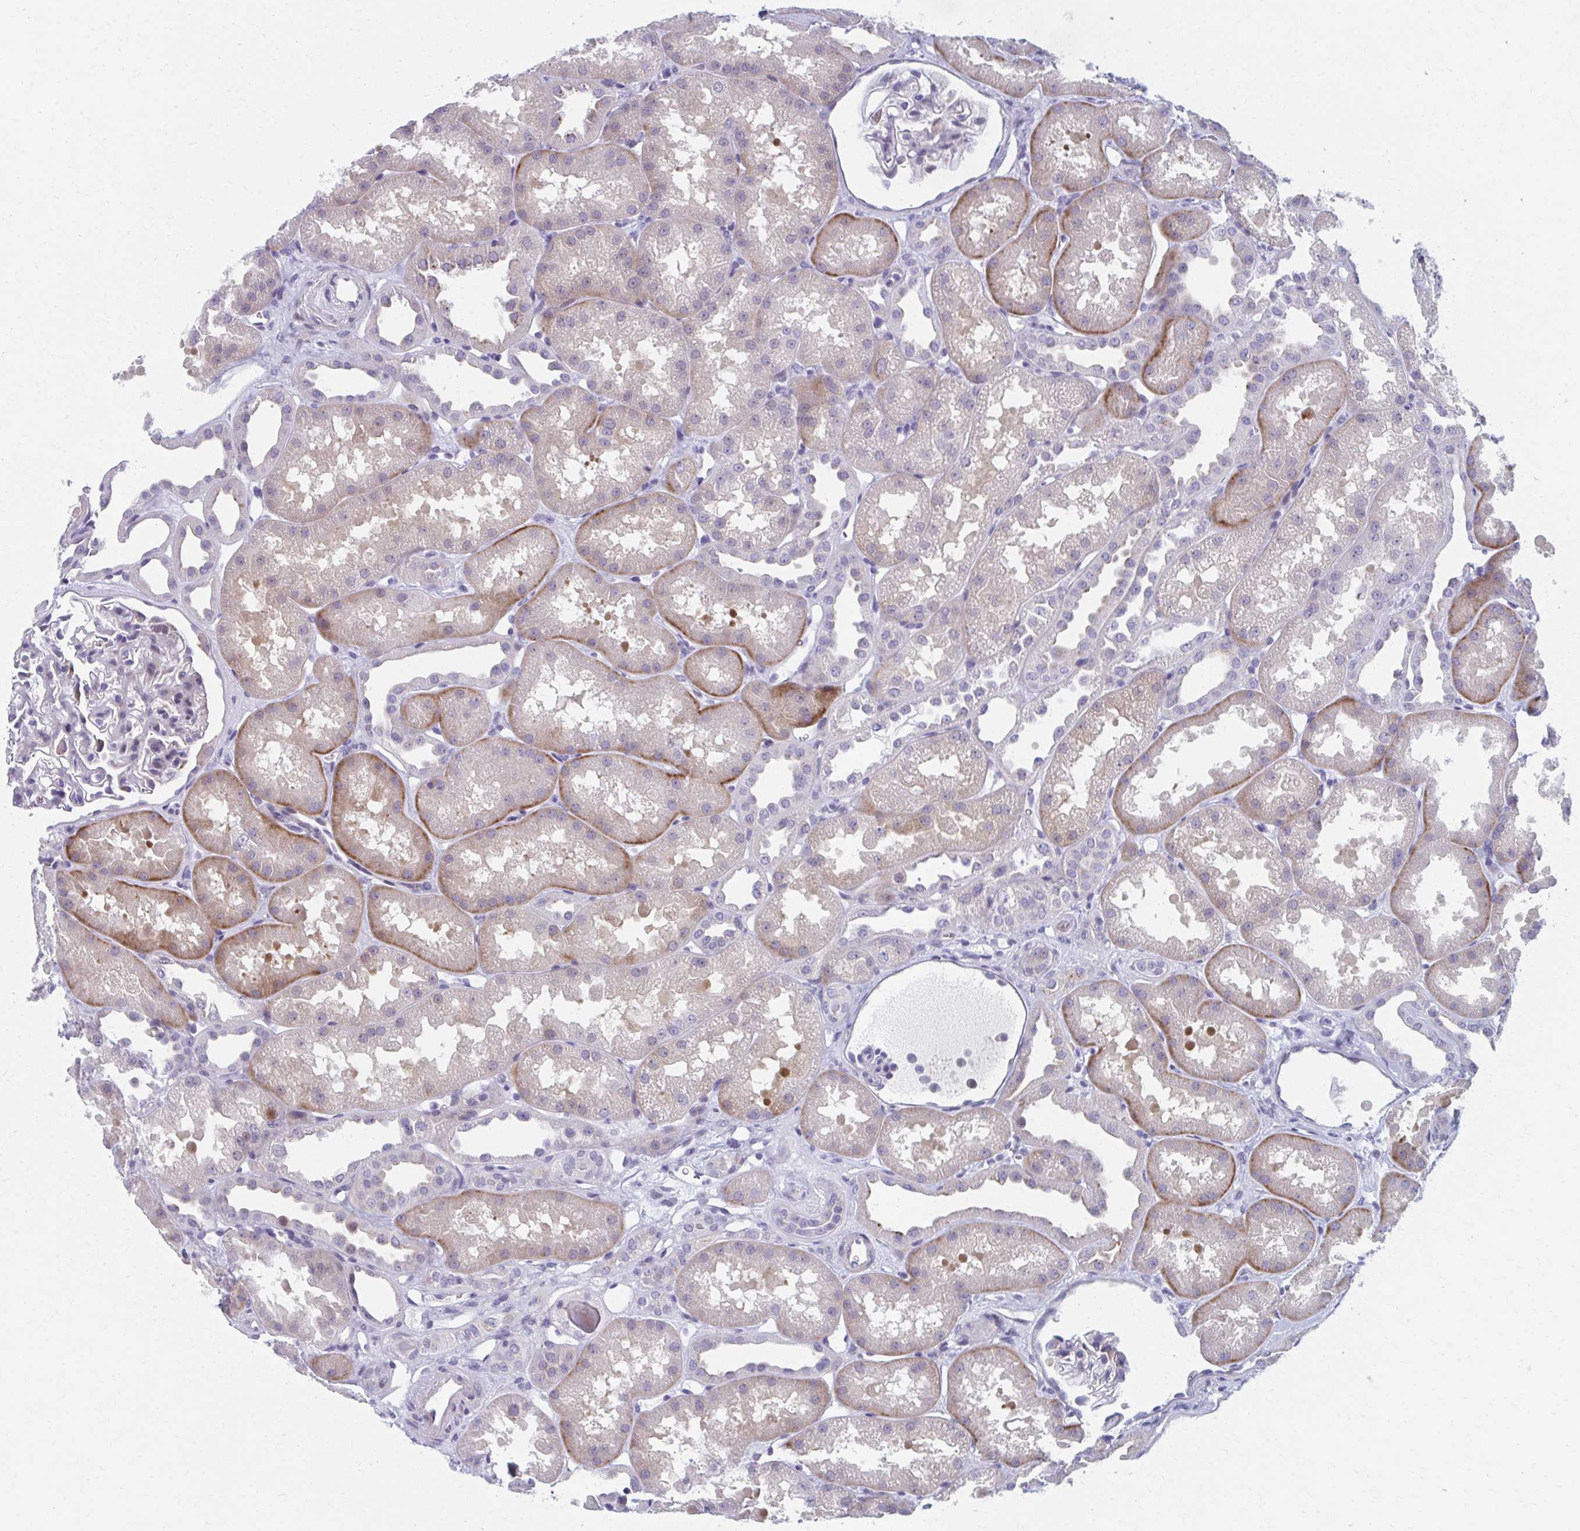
{"staining": {"intensity": "negative", "quantity": "none", "location": "none"}, "tissue": "kidney", "cell_type": "Cells in glomeruli", "image_type": "normal", "snomed": [{"axis": "morphology", "description": "Normal tissue, NOS"}, {"axis": "topography", "description": "Kidney"}], "caption": "High power microscopy image of an immunohistochemistry histopathology image of benign kidney, revealing no significant staining in cells in glomeruli. Nuclei are stained in blue.", "gene": "ABHD16B", "patient": {"sex": "male", "age": 61}}